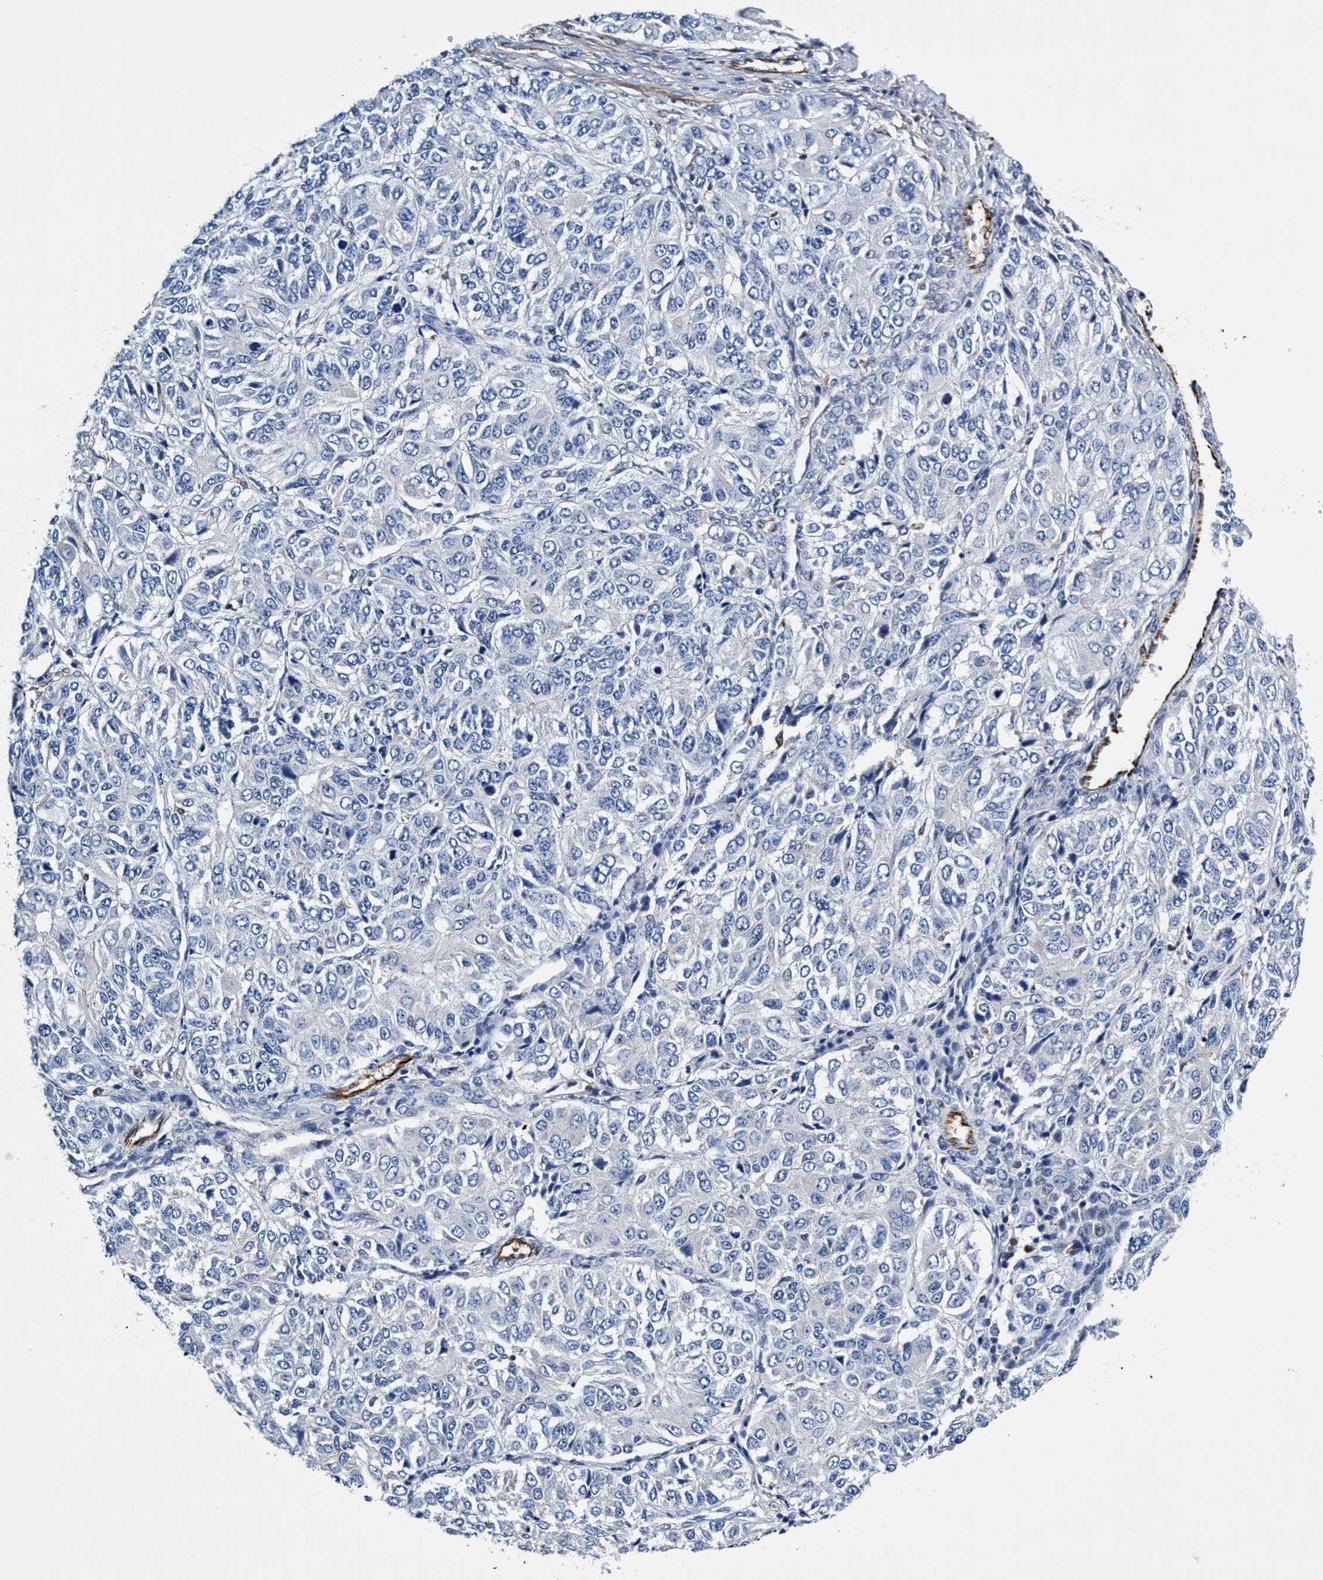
{"staining": {"intensity": "negative", "quantity": "none", "location": "none"}, "tissue": "ovarian cancer", "cell_type": "Tumor cells", "image_type": "cancer", "snomed": [{"axis": "morphology", "description": "Carcinoma, endometroid"}, {"axis": "topography", "description": "Ovary"}], "caption": "The IHC micrograph has no significant expression in tumor cells of endometroid carcinoma (ovarian) tissue.", "gene": "UBALD2", "patient": {"sex": "female", "age": 51}}